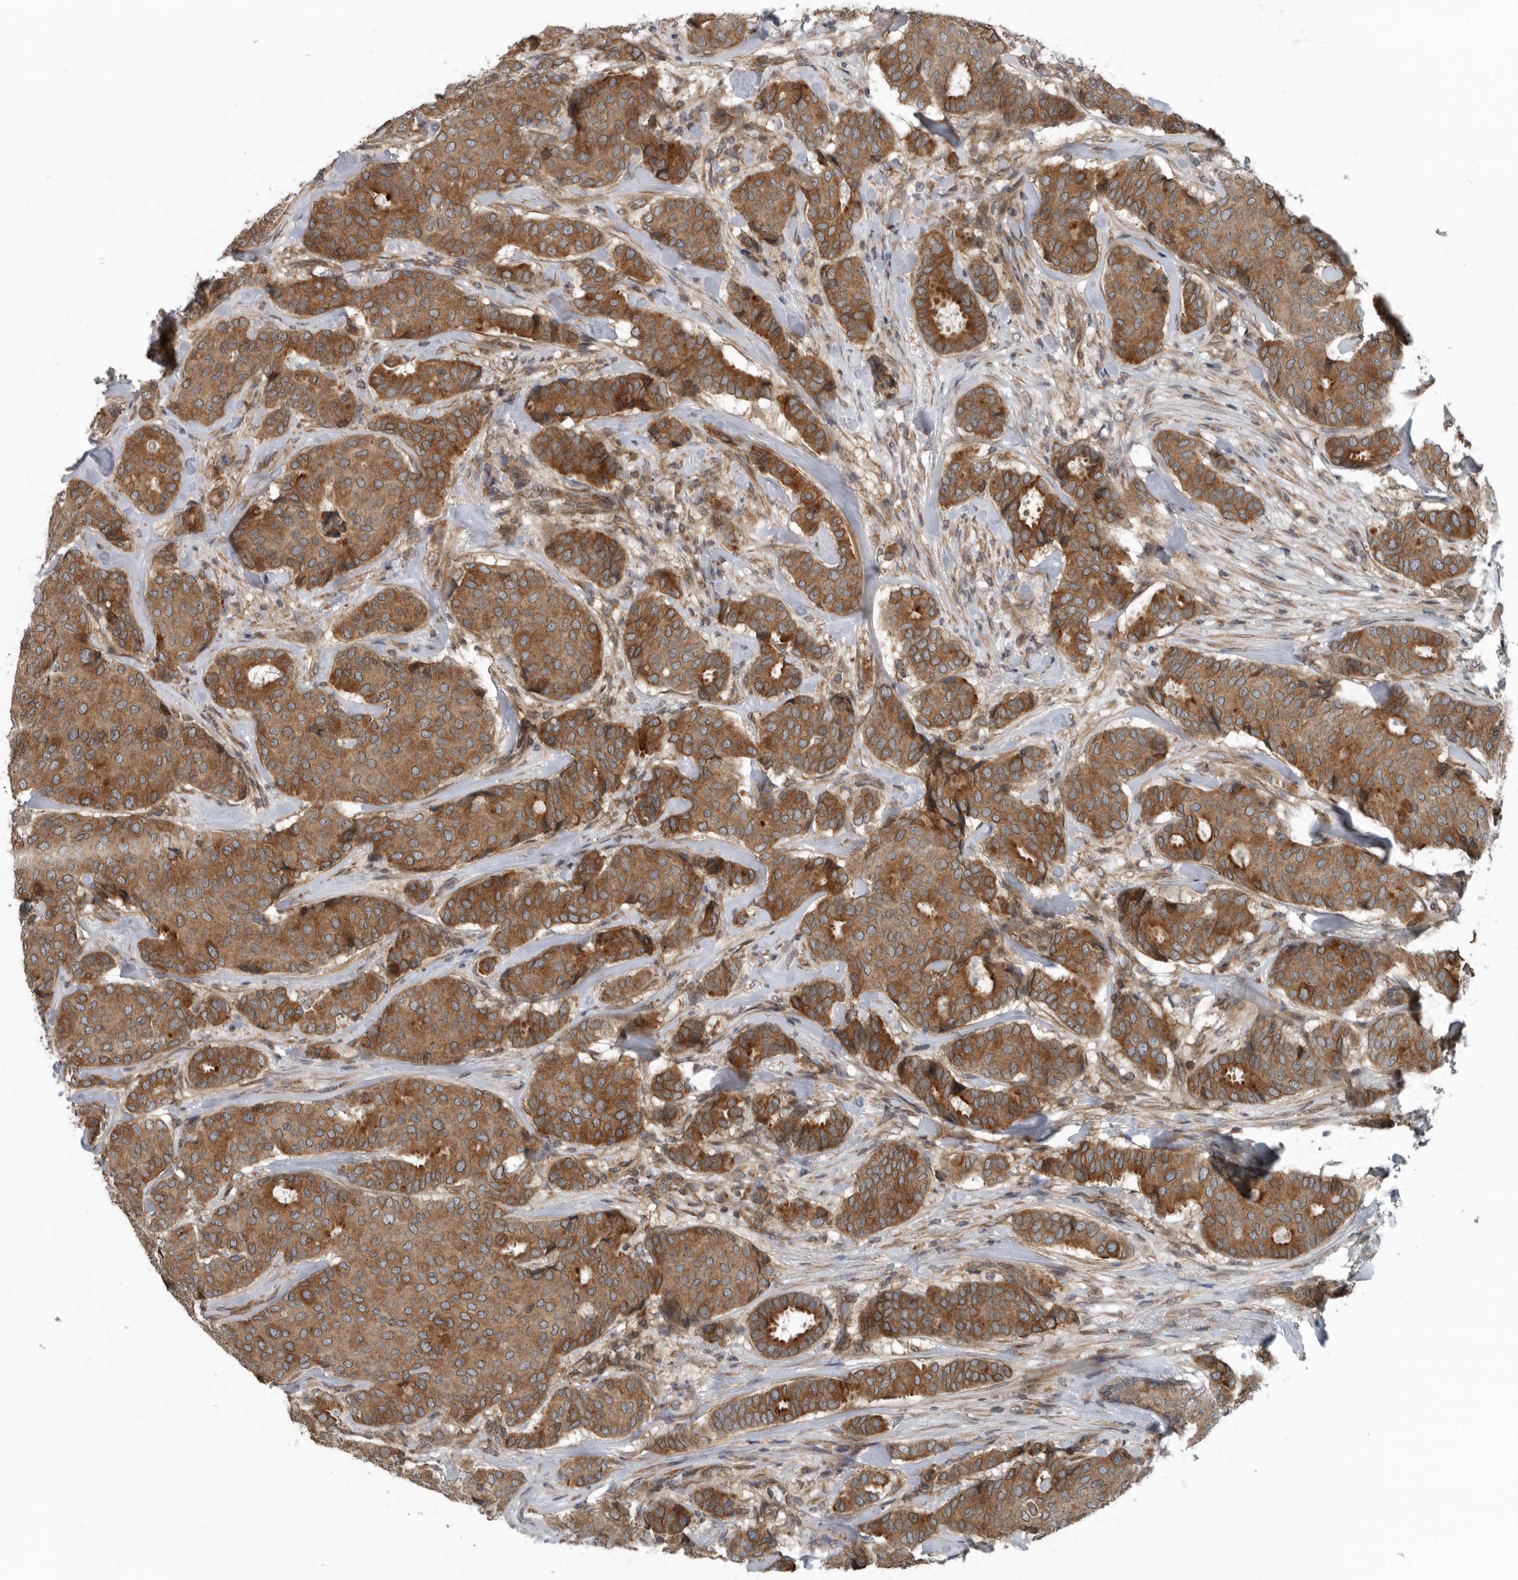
{"staining": {"intensity": "moderate", "quantity": ">75%", "location": "cytoplasmic/membranous"}, "tissue": "breast cancer", "cell_type": "Tumor cells", "image_type": "cancer", "snomed": [{"axis": "morphology", "description": "Duct carcinoma"}, {"axis": "topography", "description": "Breast"}], "caption": "A medium amount of moderate cytoplasmic/membranous expression is seen in approximately >75% of tumor cells in invasive ductal carcinoma (breast) tissue.", "gene": "AMFR", "patient": {"sex": "female", "age": 75}}